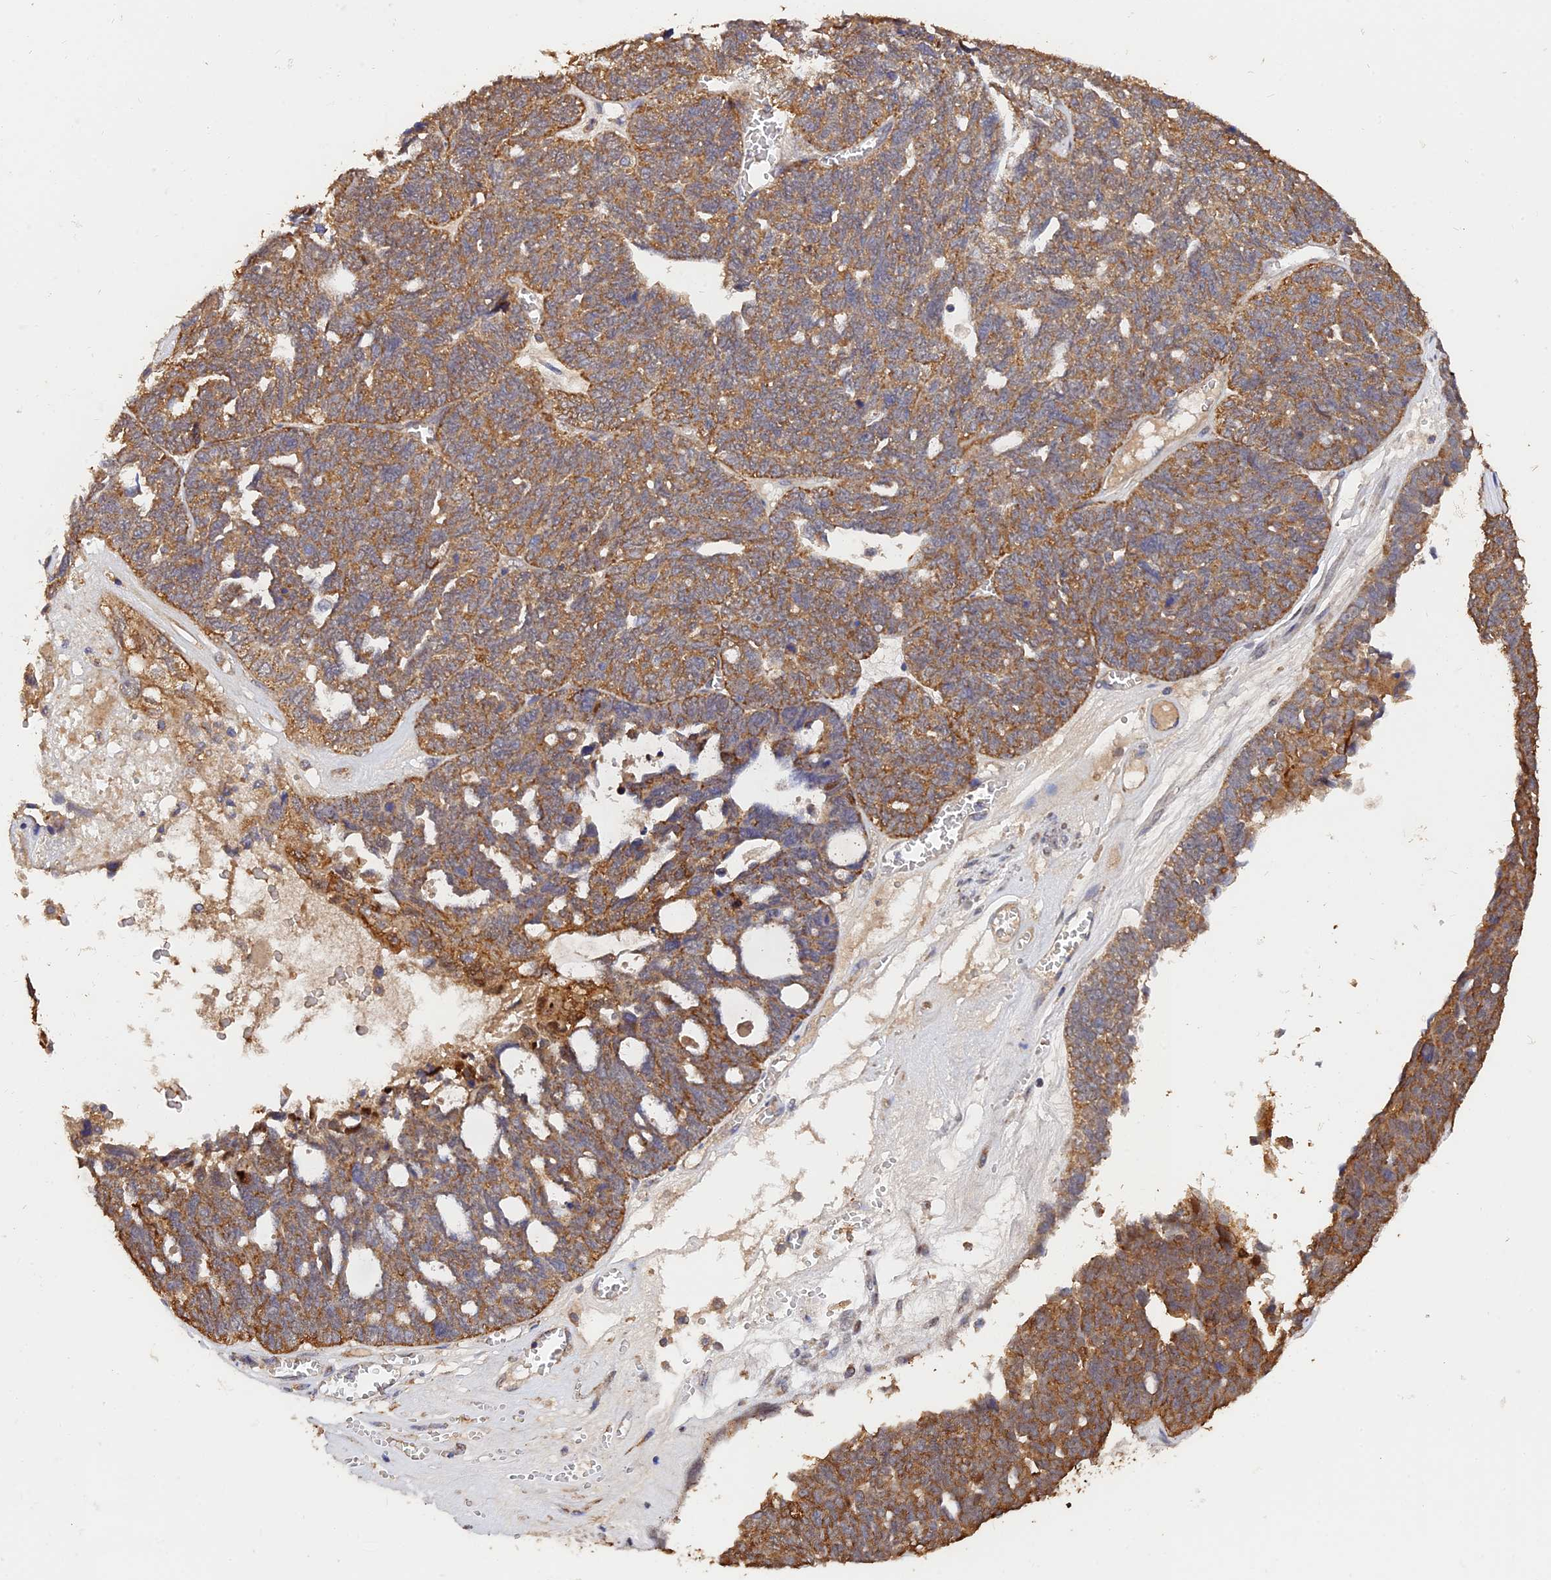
{"staining": {"intensity": "moderate", "quantity": ">75%", "location": "cytoplasmic/membranous"}, "tissue": "ovarian cancer", "cell_type": "Tumor cells", "image_type": "cancer", "snomed": [{"axis": "morphology", "description": "Cystadenocarcinoma, serous, NOS"}, {"axis": "topography", "description": "Ovary"}], "caption": "Tumor cells demonstrate medium levels of moderate cytoplasmic/membranous staining in approximately >75% of cells in ovarian serous cystadenocarcinoma.", "gene": "SLC38A11", "patient": {"sex": "female", "age": 79}}